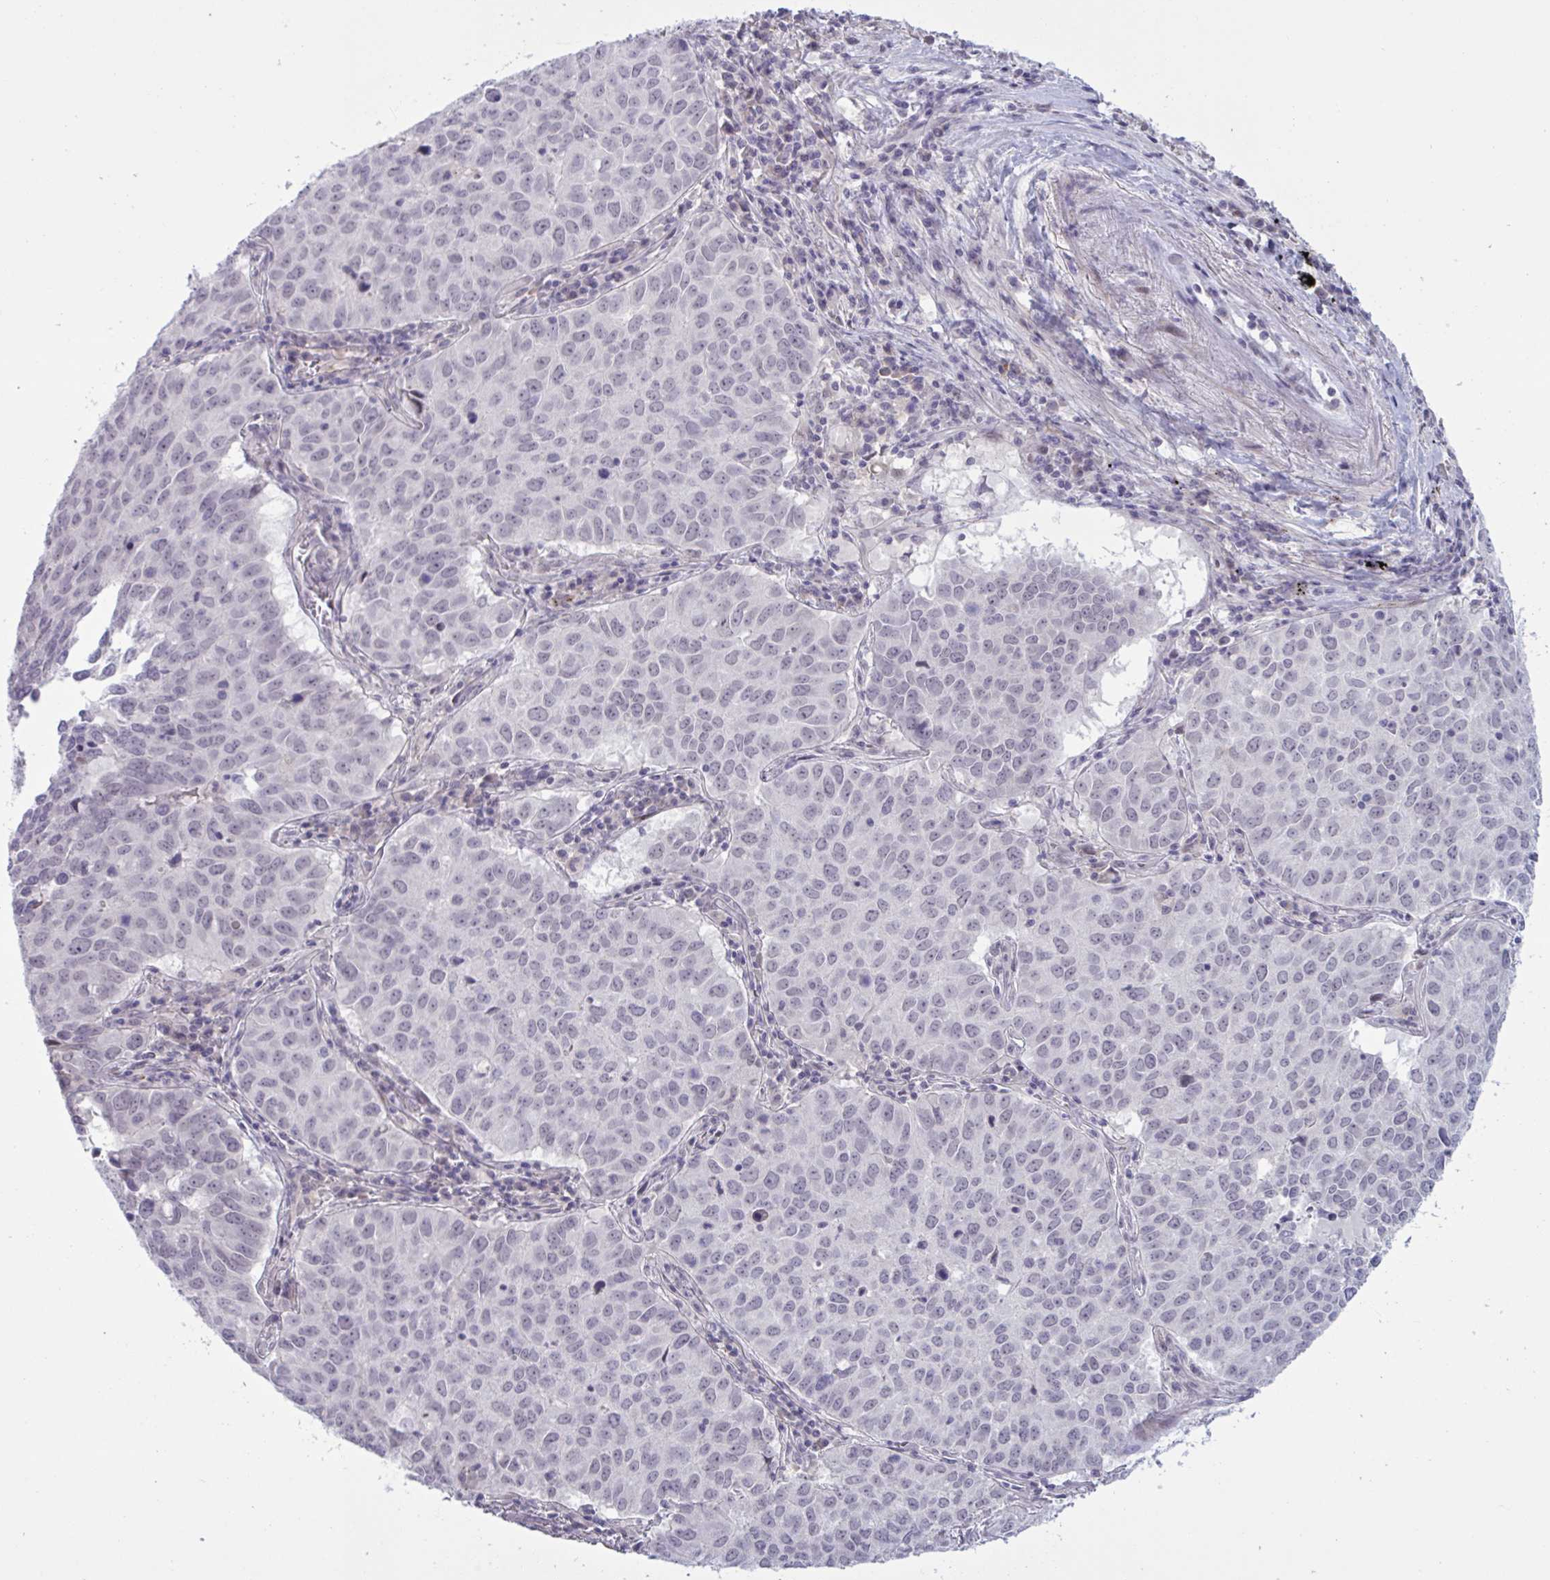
{"staining": {"intensity": "negative", "quantity": "none", "location": "none"}, "tissue": "lung cancer", "cell_type": "Tumor cells", "image_type": "cancer", "snomed": [{"axis": "morphology", "description": "Adenocarcinoma, NOS"}, {"axis": "topography", "description": "Lung"}], "caption": "DAB immunohistochemical staining of human lung cancer reveals no significant expression in tumor cells.", "gene": "RFPL4B", "patient": {"sex": "female", "age": 50}}